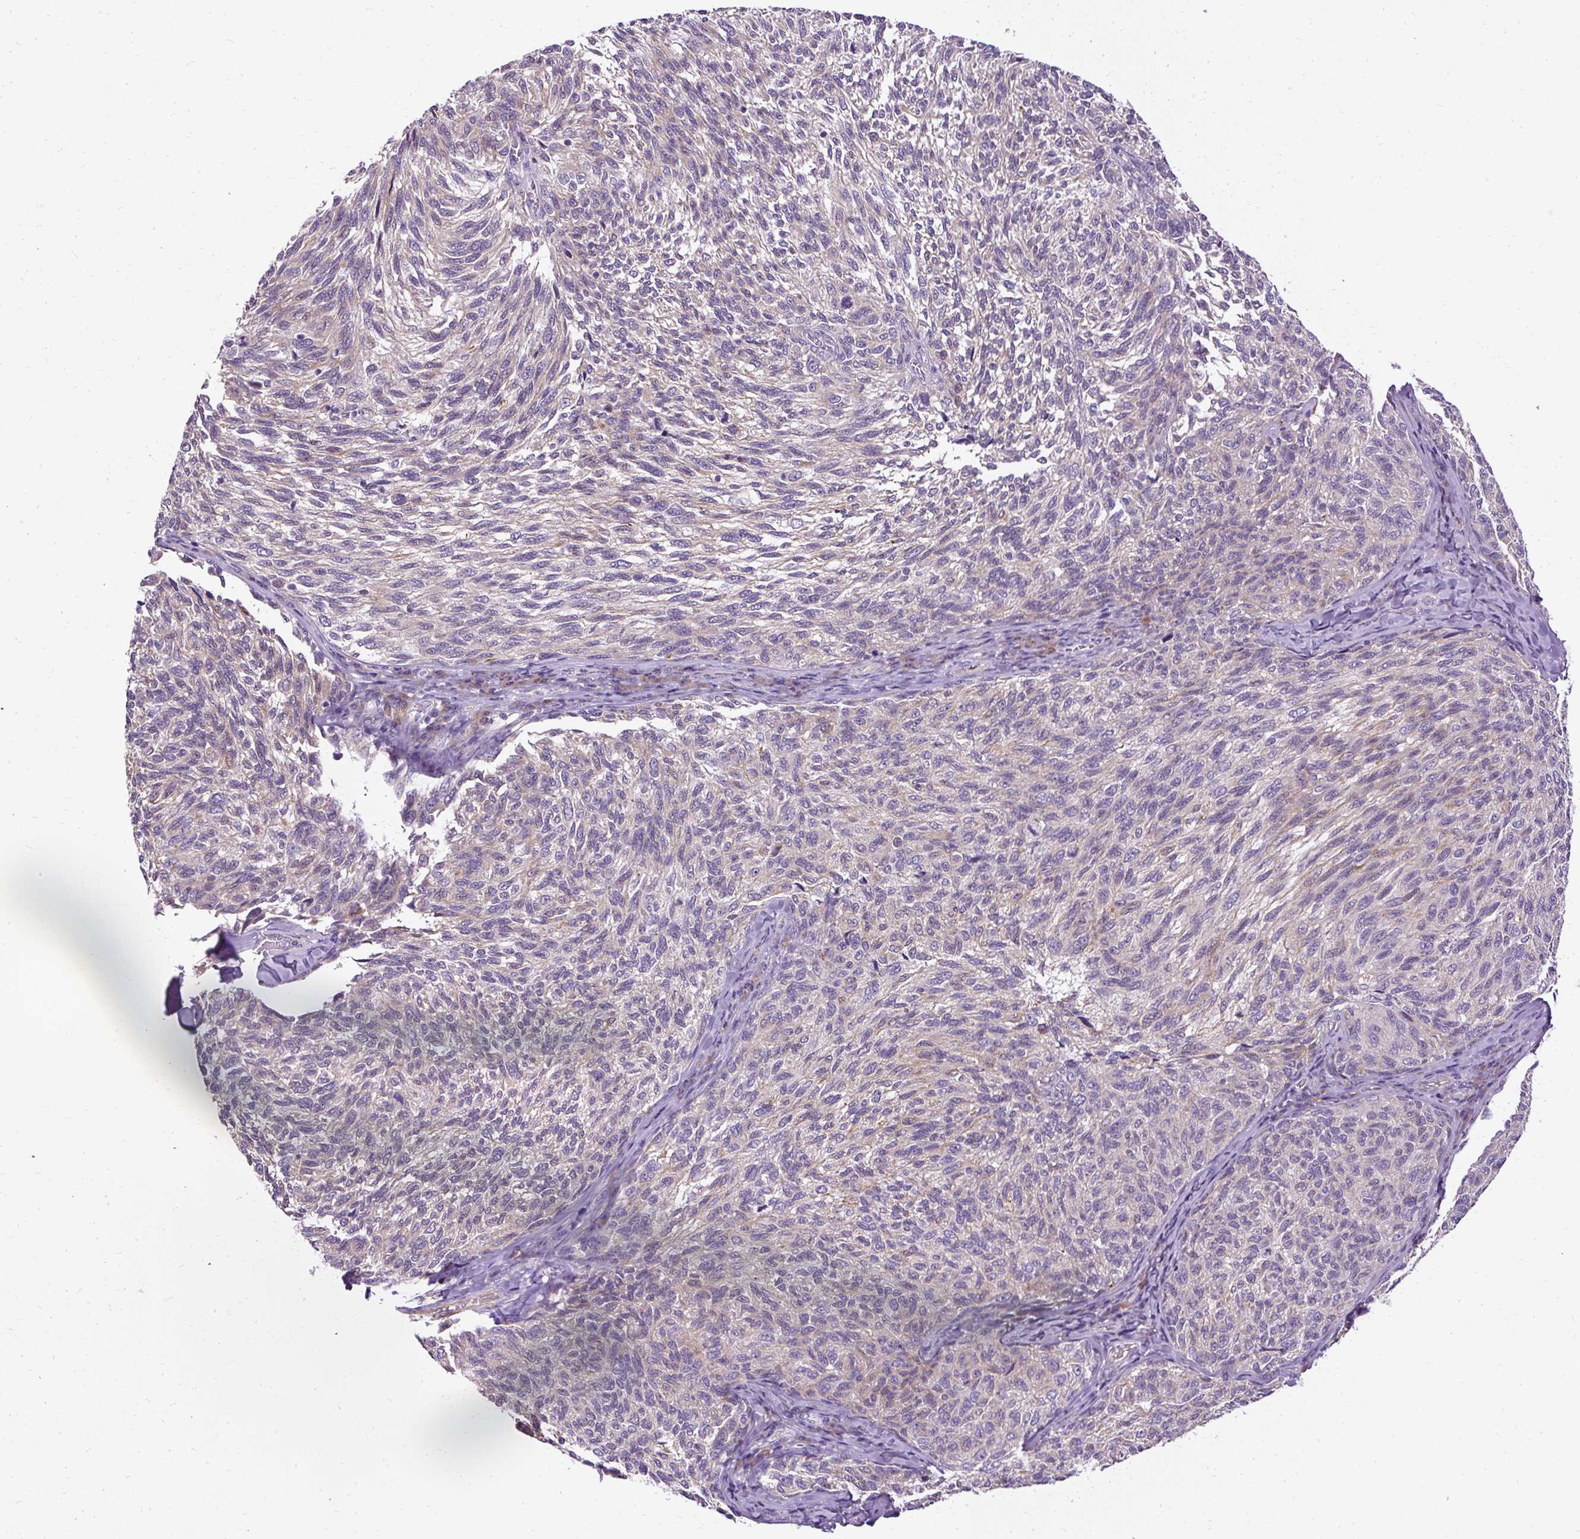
{"staining": {"intensity": "weak", "quantity": "<25%", "location": "cytoplasmic/membranous"}, "tissue": "melanoma", "cell_type": "Tumor cells", "image_type": "cancer", "snomed": [{"axis": "morphology", "description": "Malignant melanoma, NOS"}, {"axis": "topography", "description": "Skin"}], "caption": "Histopathology image shows no protein staining in tumor cells of melanoma tissue. (IHC, brightfield microscopy, high magnification).", "gene": "FAM149A", "patient": {"sex": "female", "age": 73}}